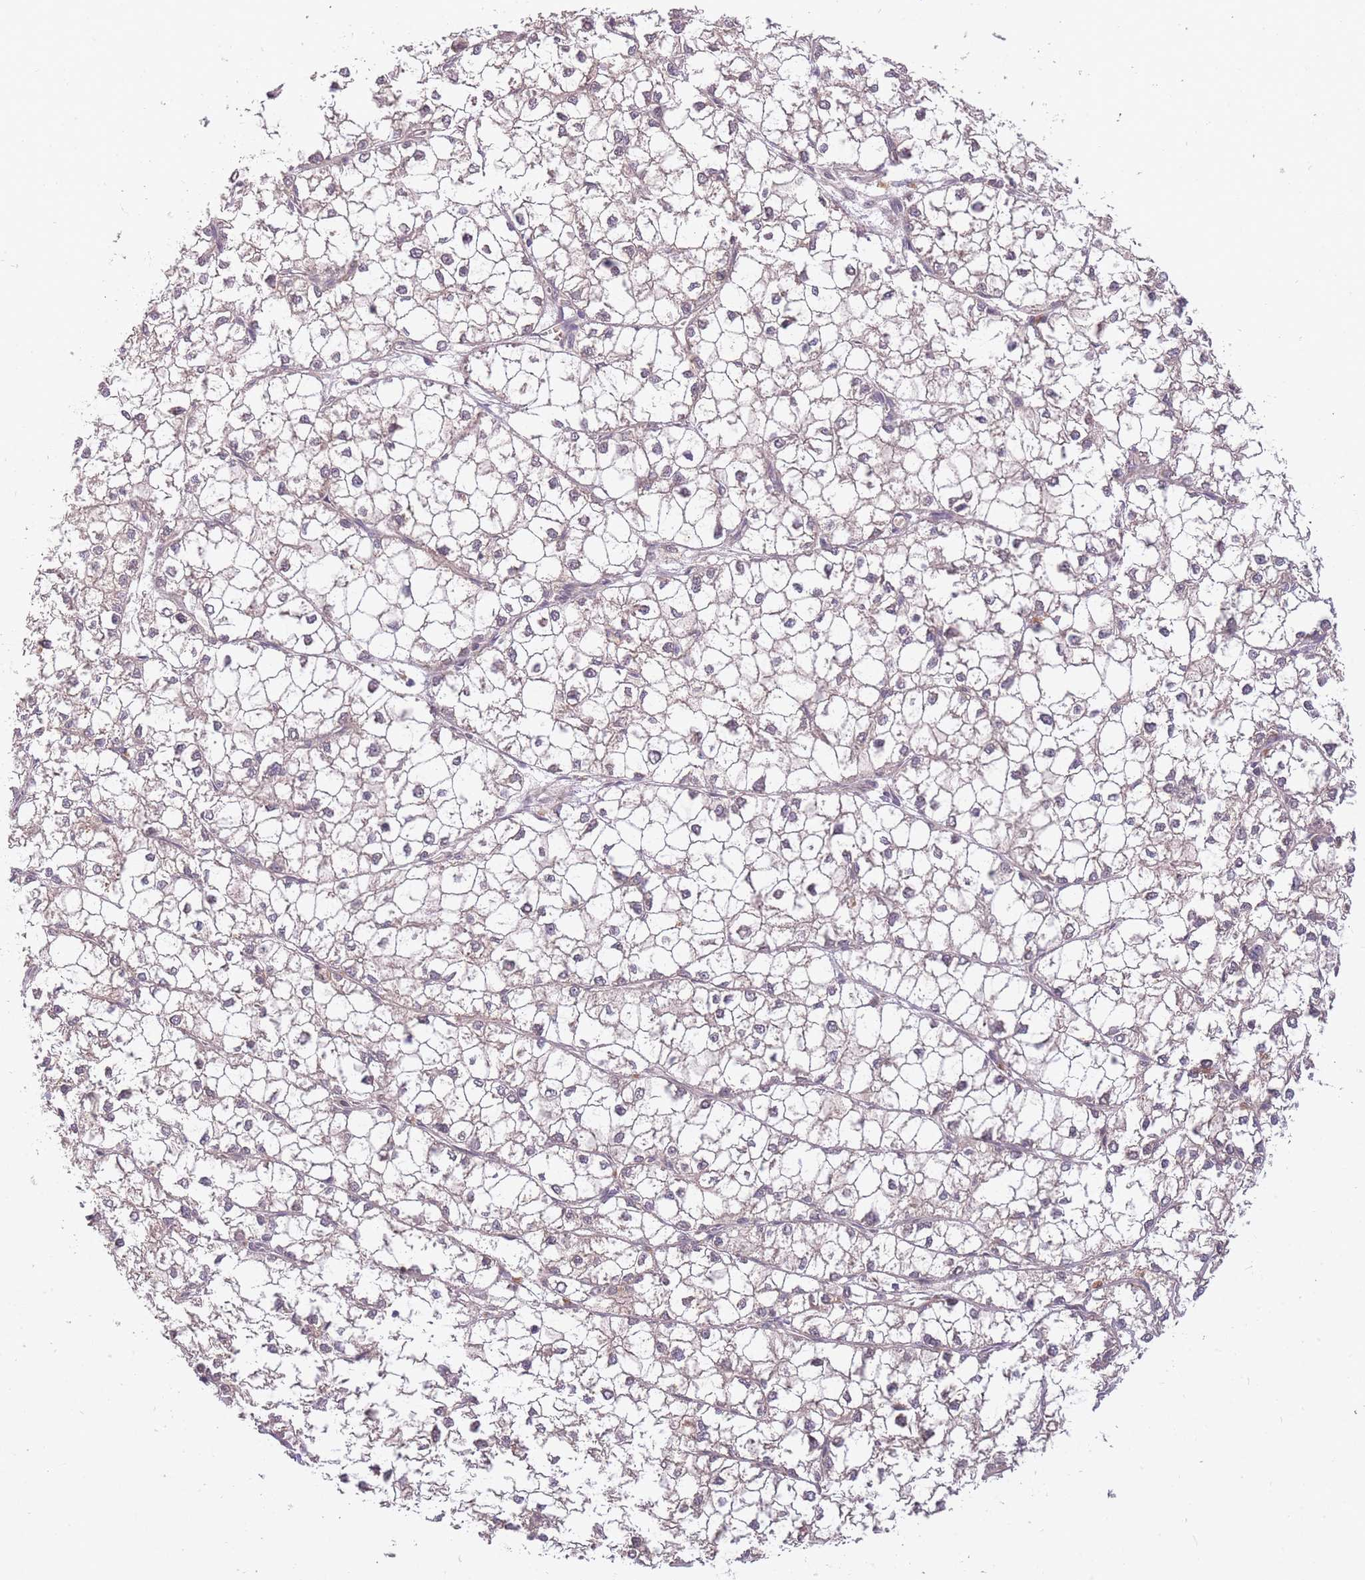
{"staining": {"intensity": "negative", "quantity": "none", "location": "none"}, "tissue": "liver cancer", "cell_type": "Tumor cells", "image_type": "cancer", "snomed": [{"axis": "morphology", "description": "Carcinoma, Hepatocellular, NOS"}, {"axis": "topography", "description": "Liver"}], "caption": "This is an immunohistochemistry (IHC) image of human liver hepatocellular carcinoma. There is no staining in tumor cells.", "gene": "SMC6", "patient": {"sex": "female", "age": 43}}